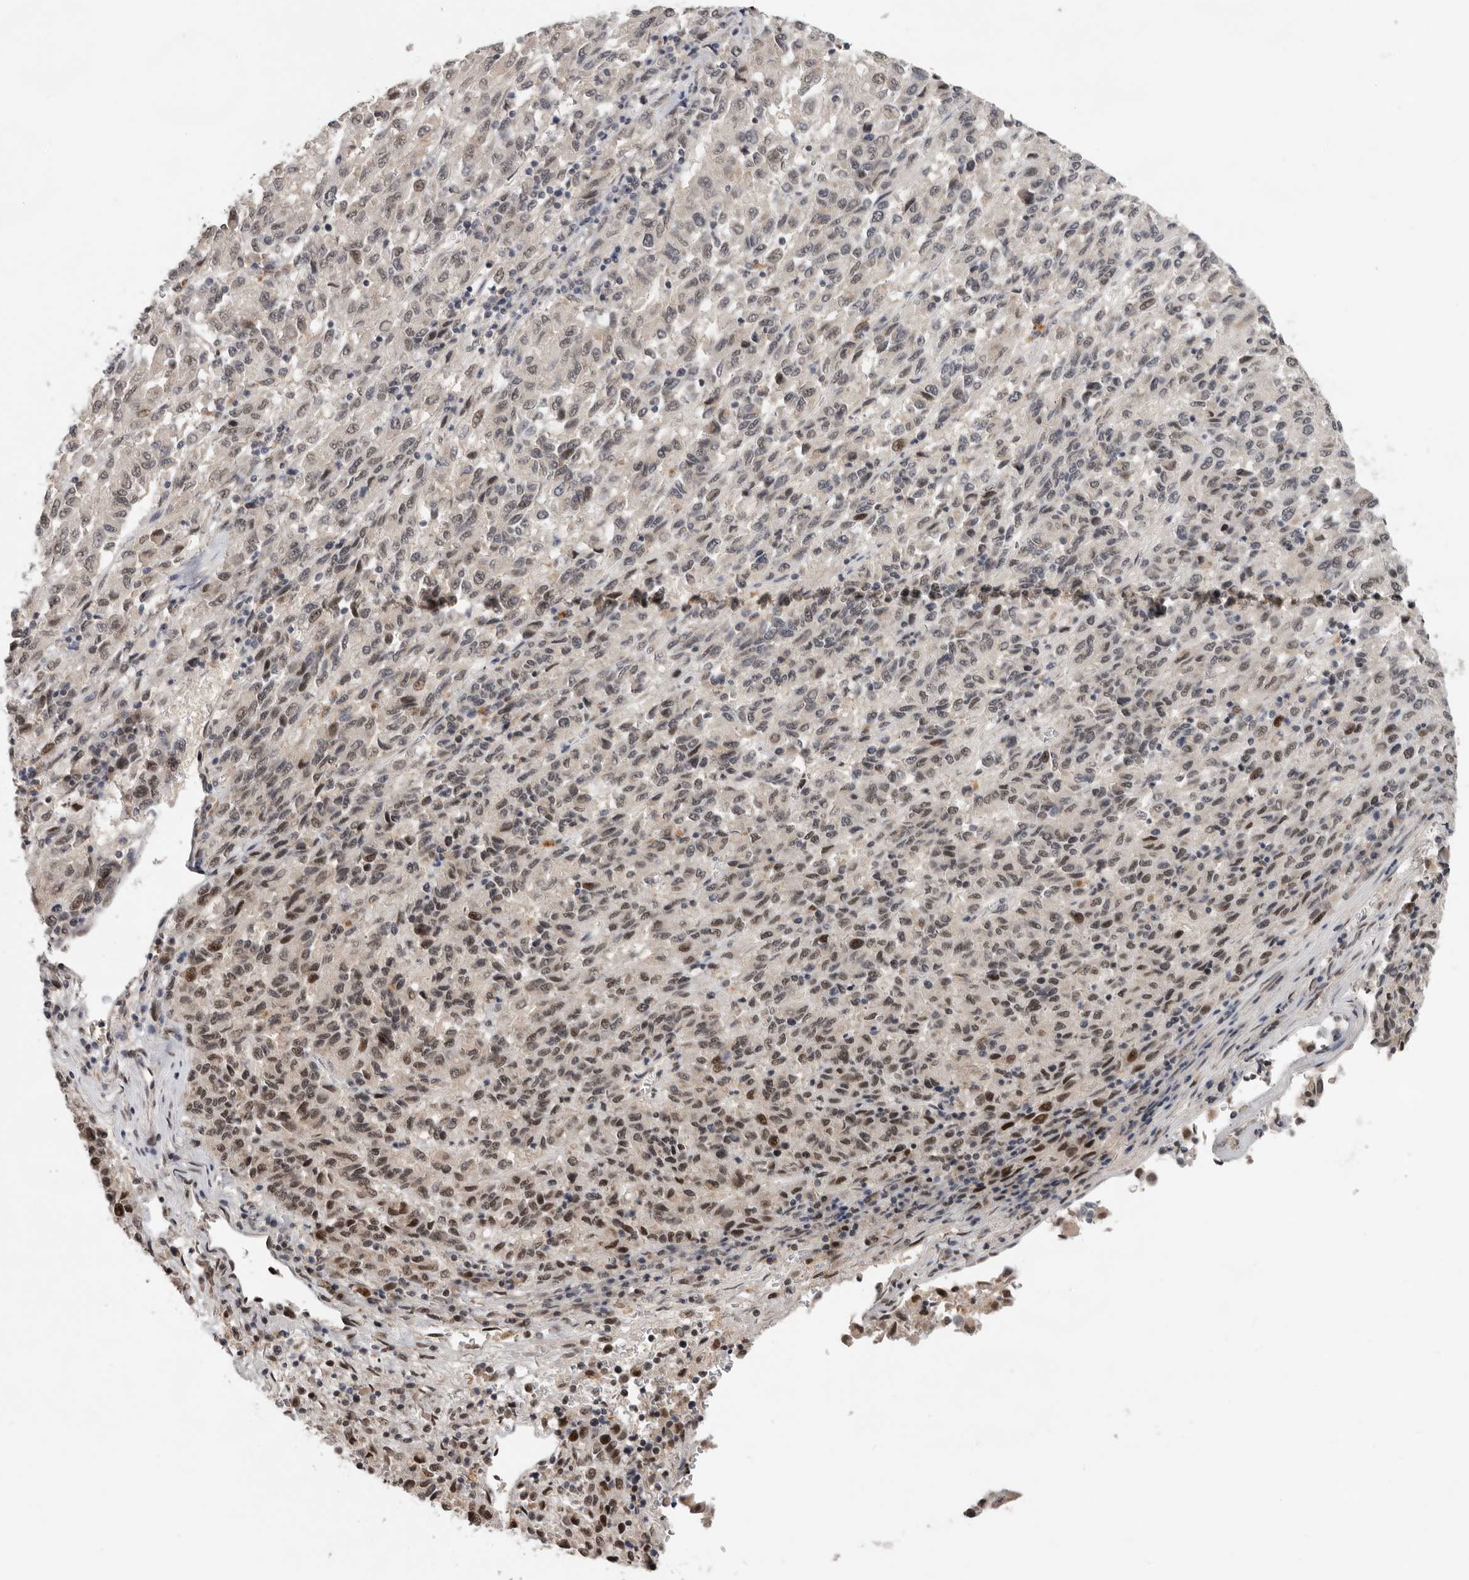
{"staining": {"intensity": "moderate", "quantity": "25%-75%", "location": "nuclear"}, "tissue": "melanoma", "cell_type": "Tumor cells", "image_type": "cancer", "snomed": [{"axis": "morphology", "description": "Malignant melanoma, Metastatic site"}, {"axis": "topography", "description": "Lung"}], "caption": "Protein staining by immunohistochemistry displays moderate nuclear positivity in approximately 25%-75% of tumor cells in malignant melanoma (metastatic site).", "gene": "BRCA2", "patient": {"sex": "male", "age": 64}}